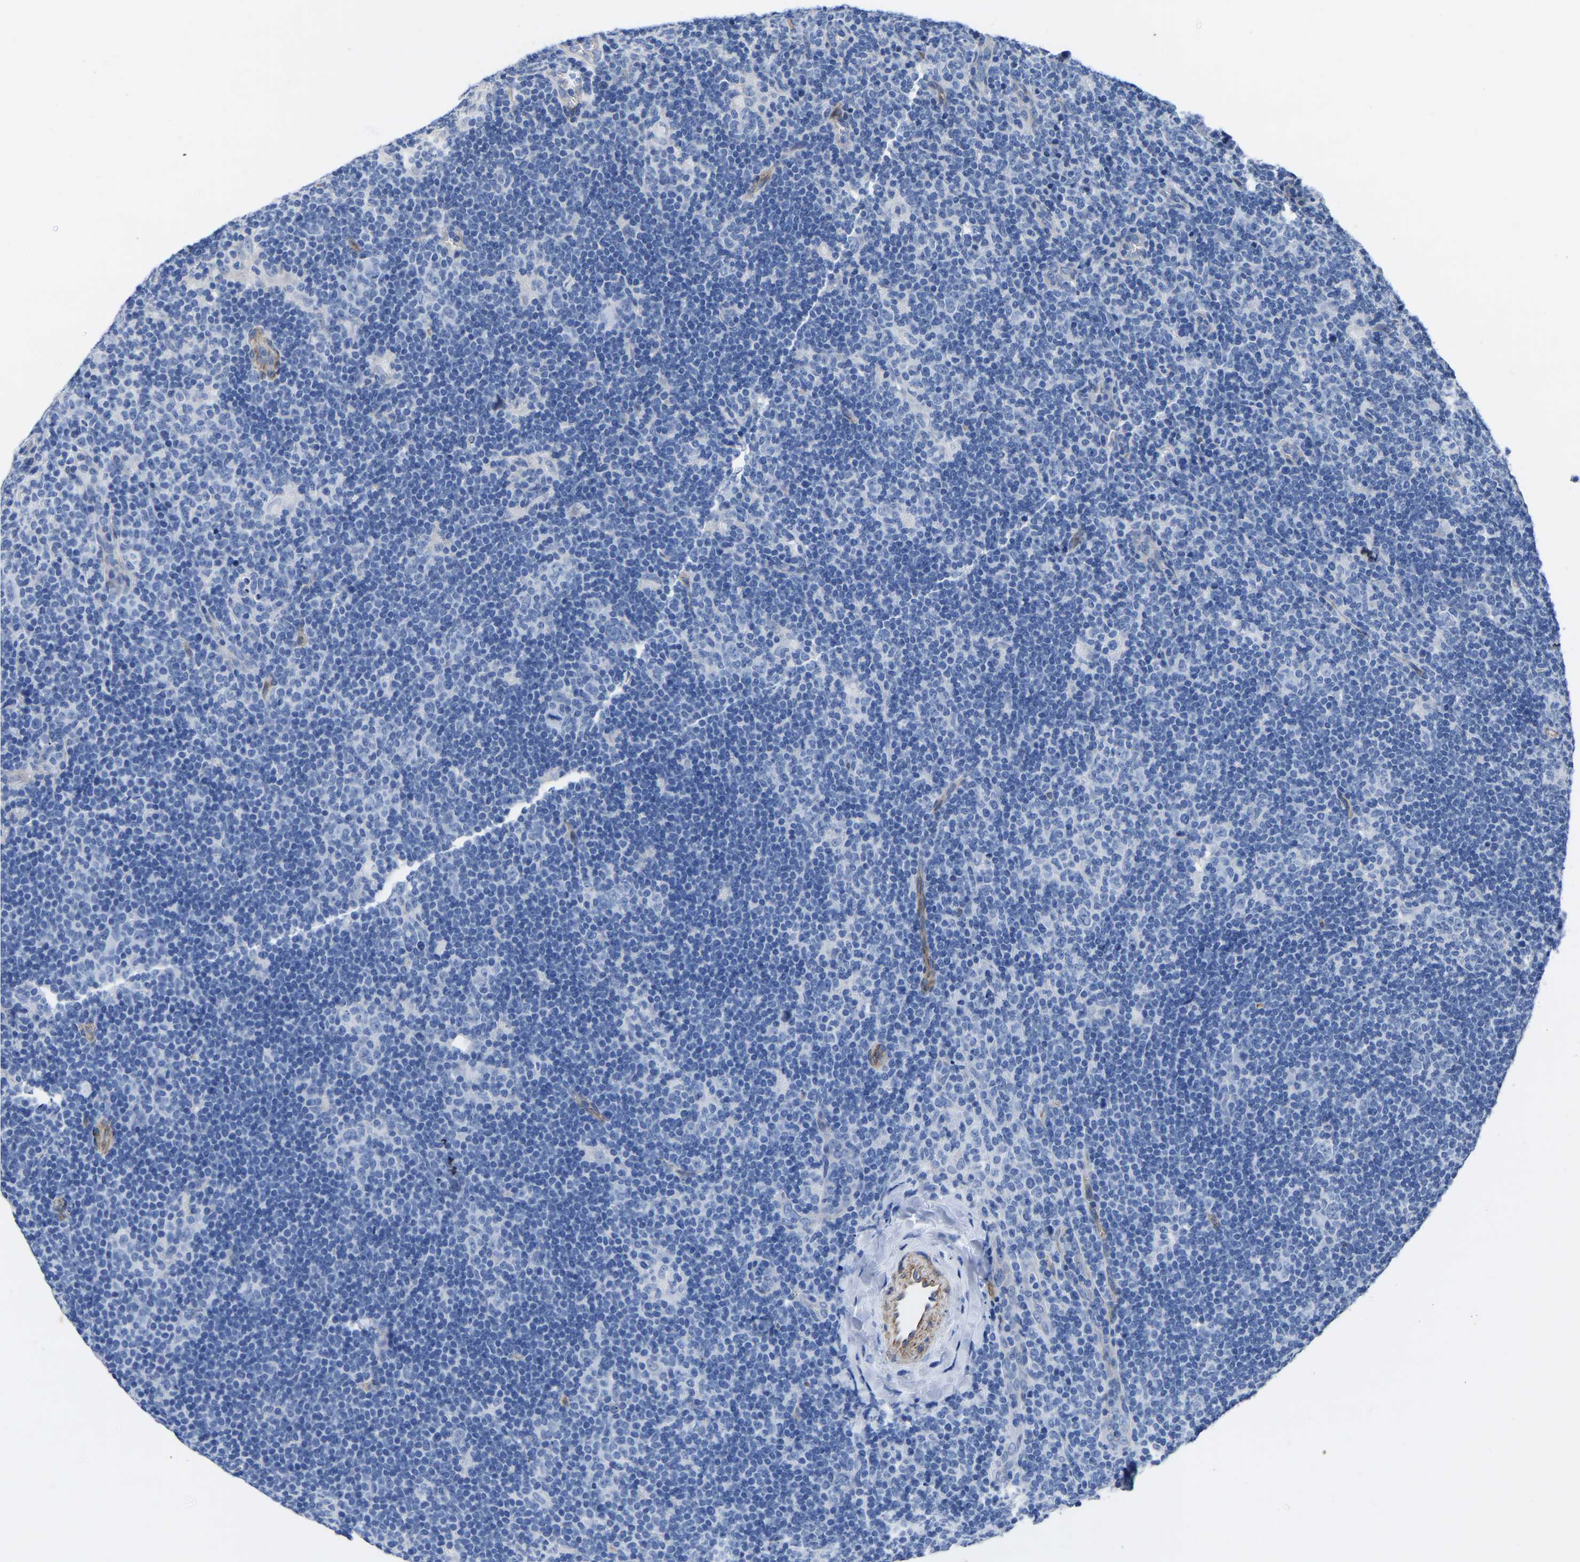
{"staining": {"intensity": "negative", "quantity": "none", "location": "none"}, "tissue": "lymphoma", "cell_type": "Tumor cells", "image_type": "cancer", "snomed": [{"axis": "morphology", "description": "Hodgkin's disease, NOS"}, {"axis": "topography", "description": "Lymph node"}], "caption": "This is an immunohistochemistry micrograph of Hodgkin's disease. There is no positivity in tumor cells.", "gene": "SLC45A3", "patient": {"sex": "female", "age": 57}}